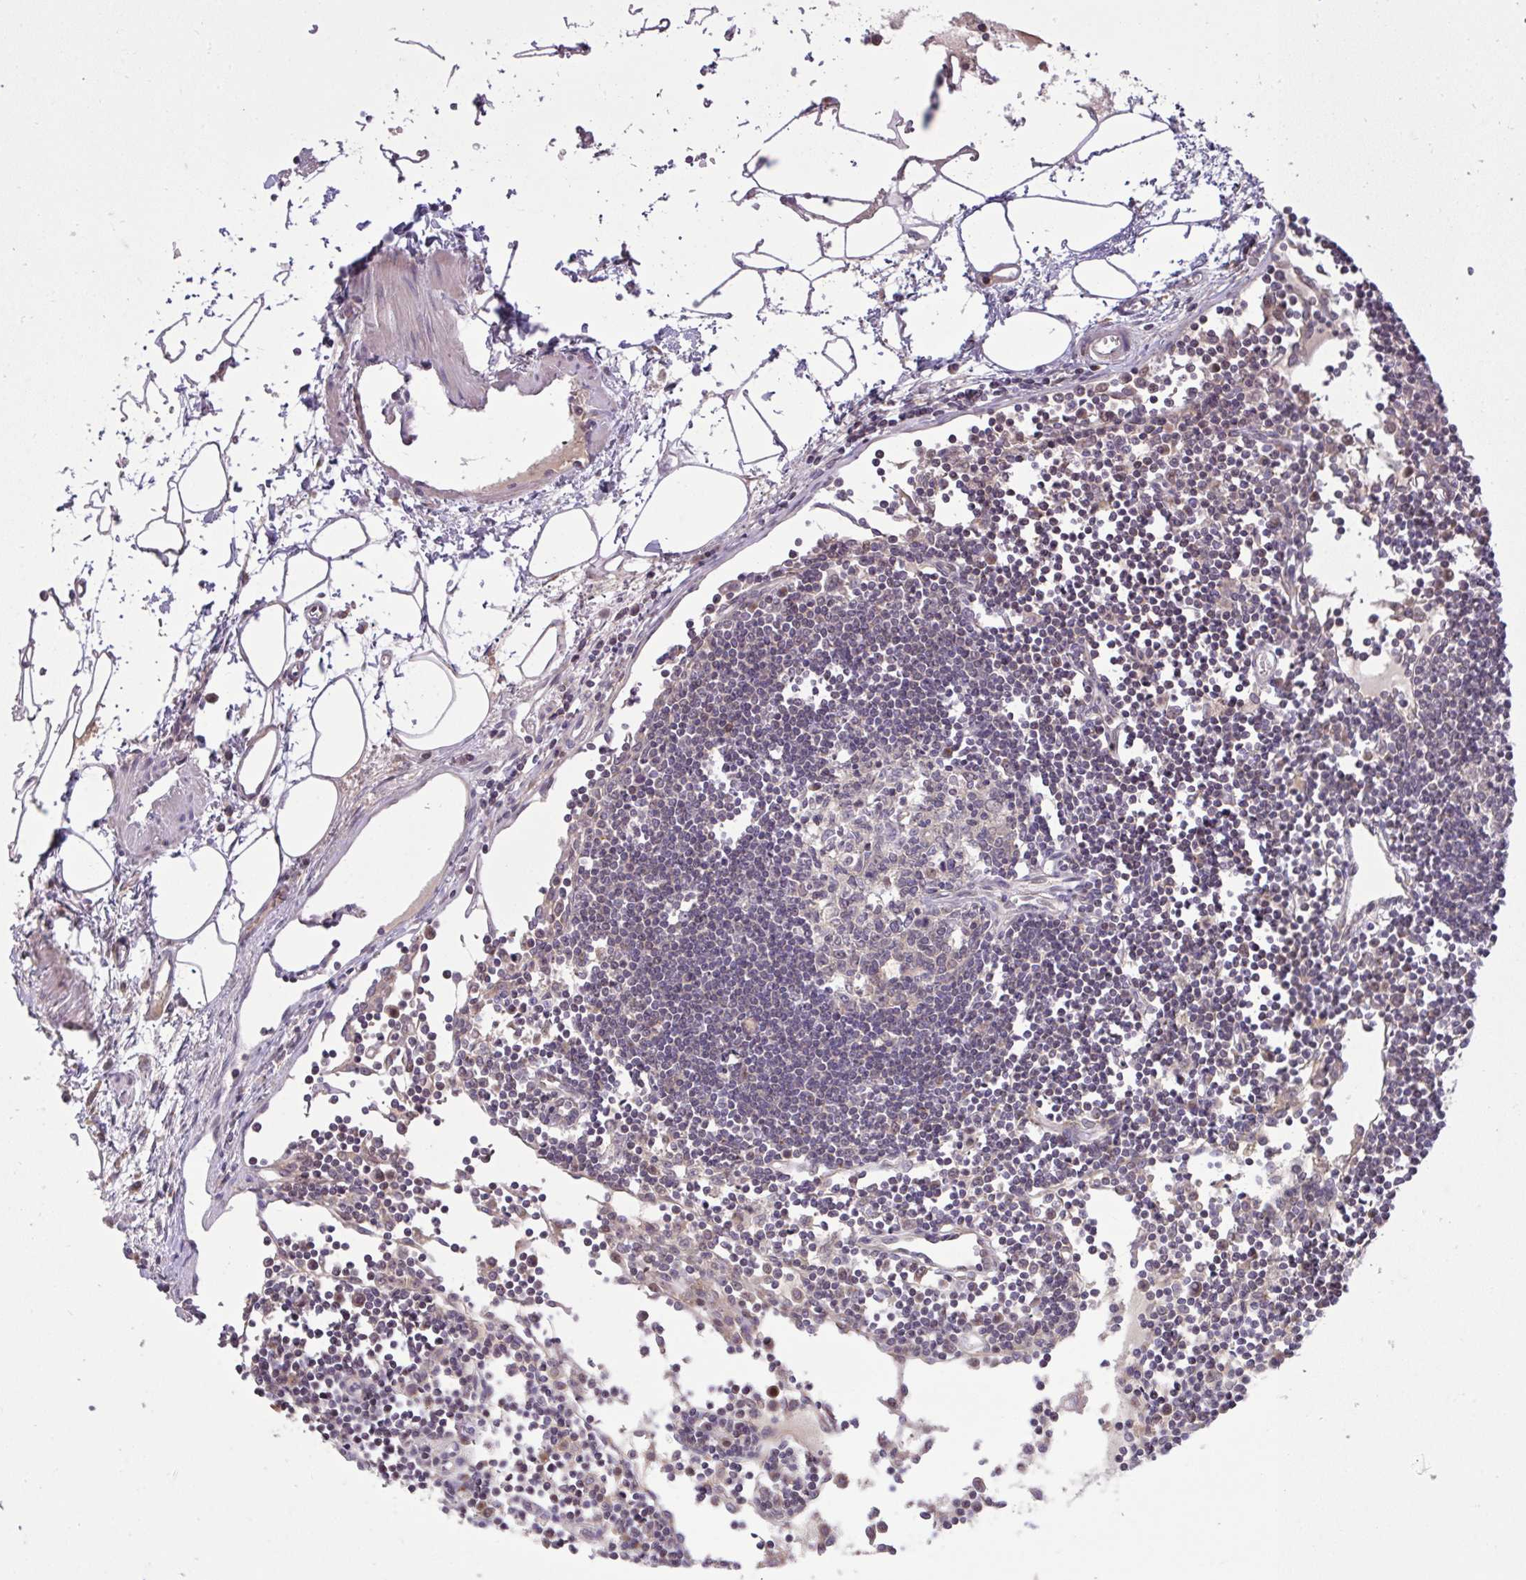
{"staining": {"intensity": "weak", "quantity": "<25%", "location": "cytoplasmic/membranous"}, "tissue": "lymph node", "cell_type": "Germinal center cells", "image_type": "normal", "snomed": [{"axis": "morphology", "description": "Normal tissue, NOS"}, {"axis": "topography", "description": "Lymph node"}], "caption": "The image displays no staining of germinal center cells in normal lymph node. (Brightfield microscopy of DAB (3,3'-diaminobenzidine) IHC at high magnification).", "gene": "SLC9A6", "patient": {"sex": "female", "age": 65}}